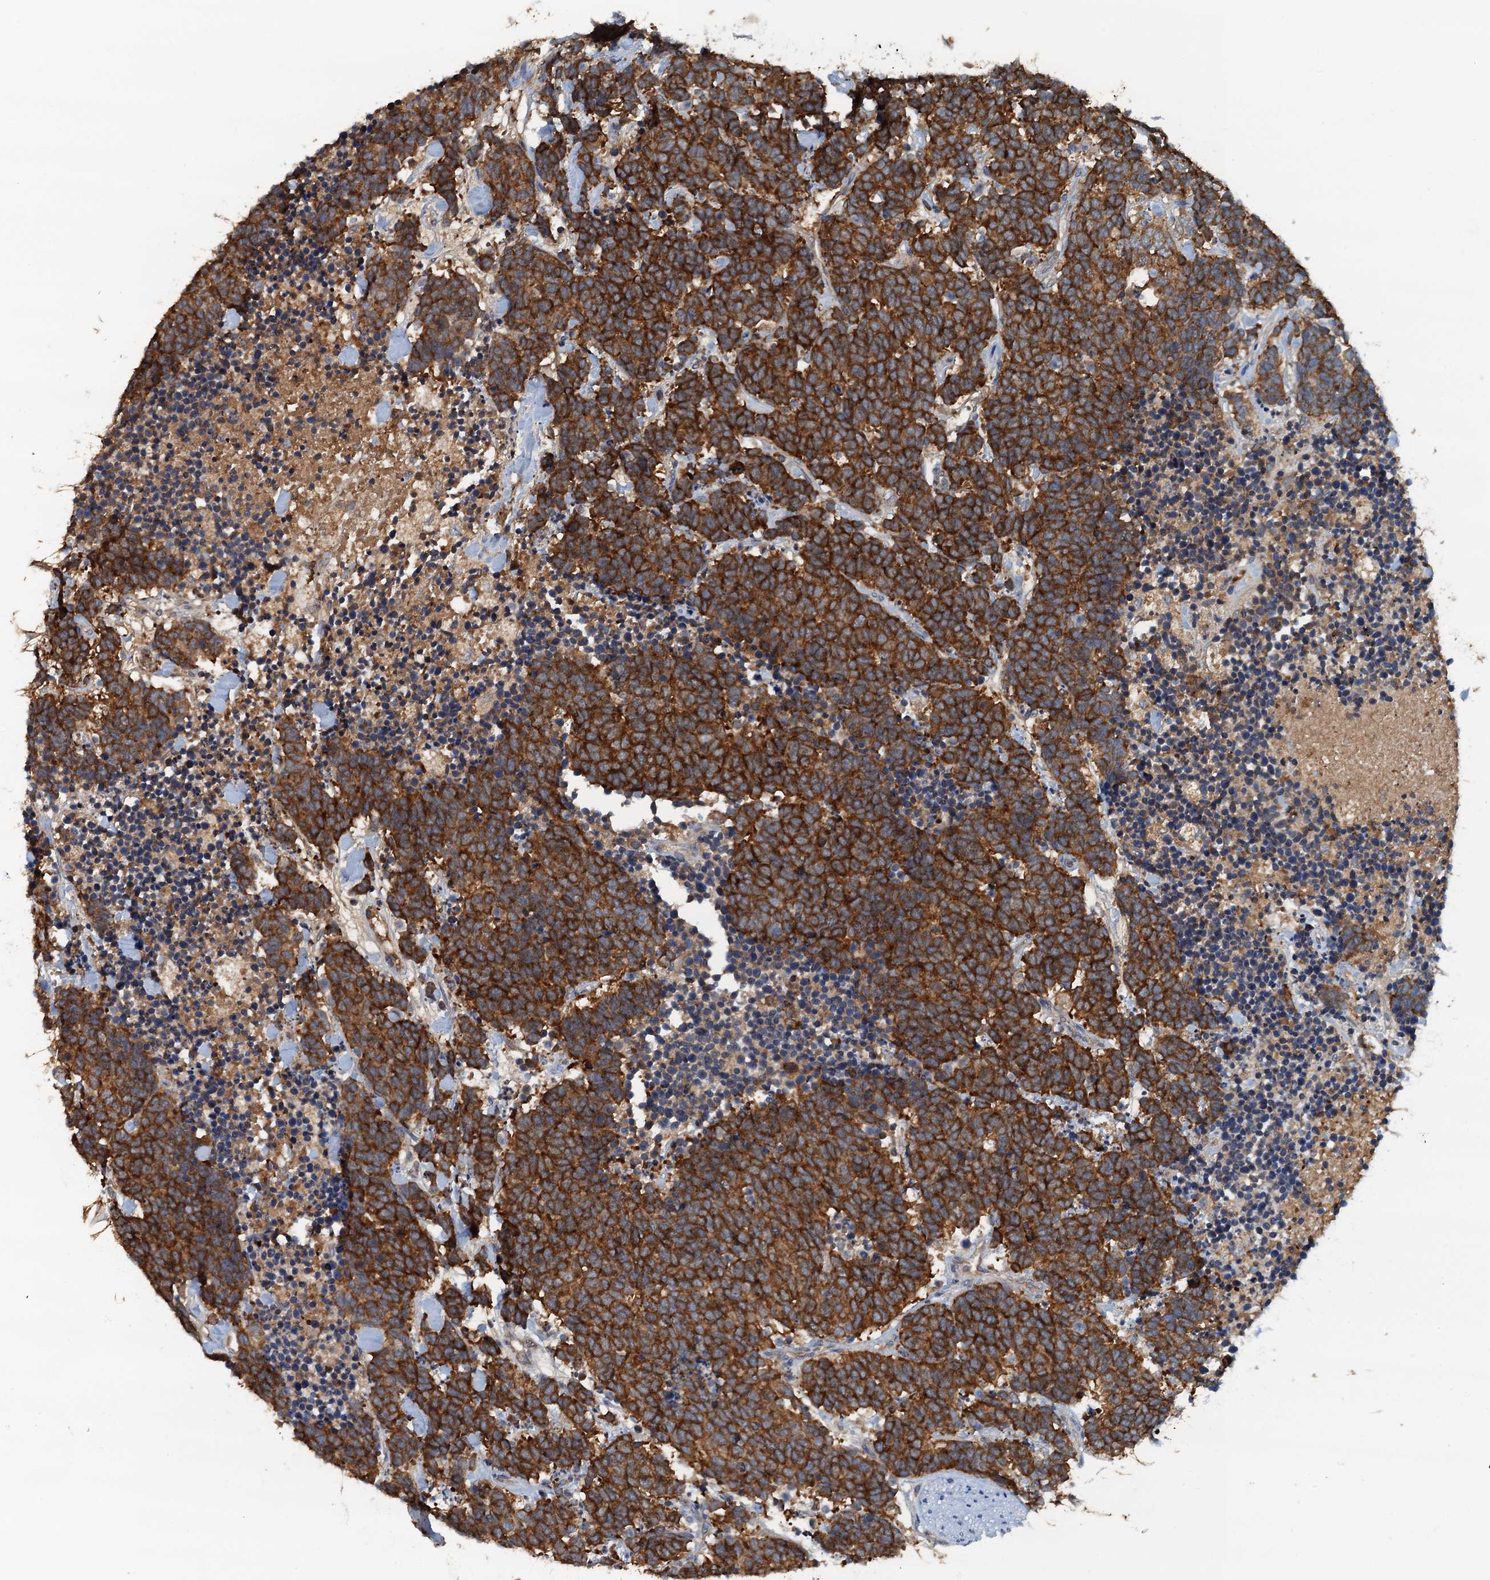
{"staining": {"intensity": "strong", "quantity": ">75%", "location": "cytoplasmic/membranous"}, "tissue": "carcinoid", "cell_type": "Tumor cells", "image_type": "cancer", "snomed": [{"axis": "morphology", "description": "Carcinoma, NOS"}, {"axis": "morphology", "description": "Carcinoid, malignant, NOS"}, {"axis": "topography", "description": "Prostate"}], "caption": "This image reveals carcinoid (malignant) stained with immunohistochemistry (IHC) to label a protein in brown. The cytoplasmic/membranous of tumor cells show strong positivity for the protein. Nuclei are counter-stained blue.", "gene": "LSM14B", "patient": {"sex": "male", "age": 57}}